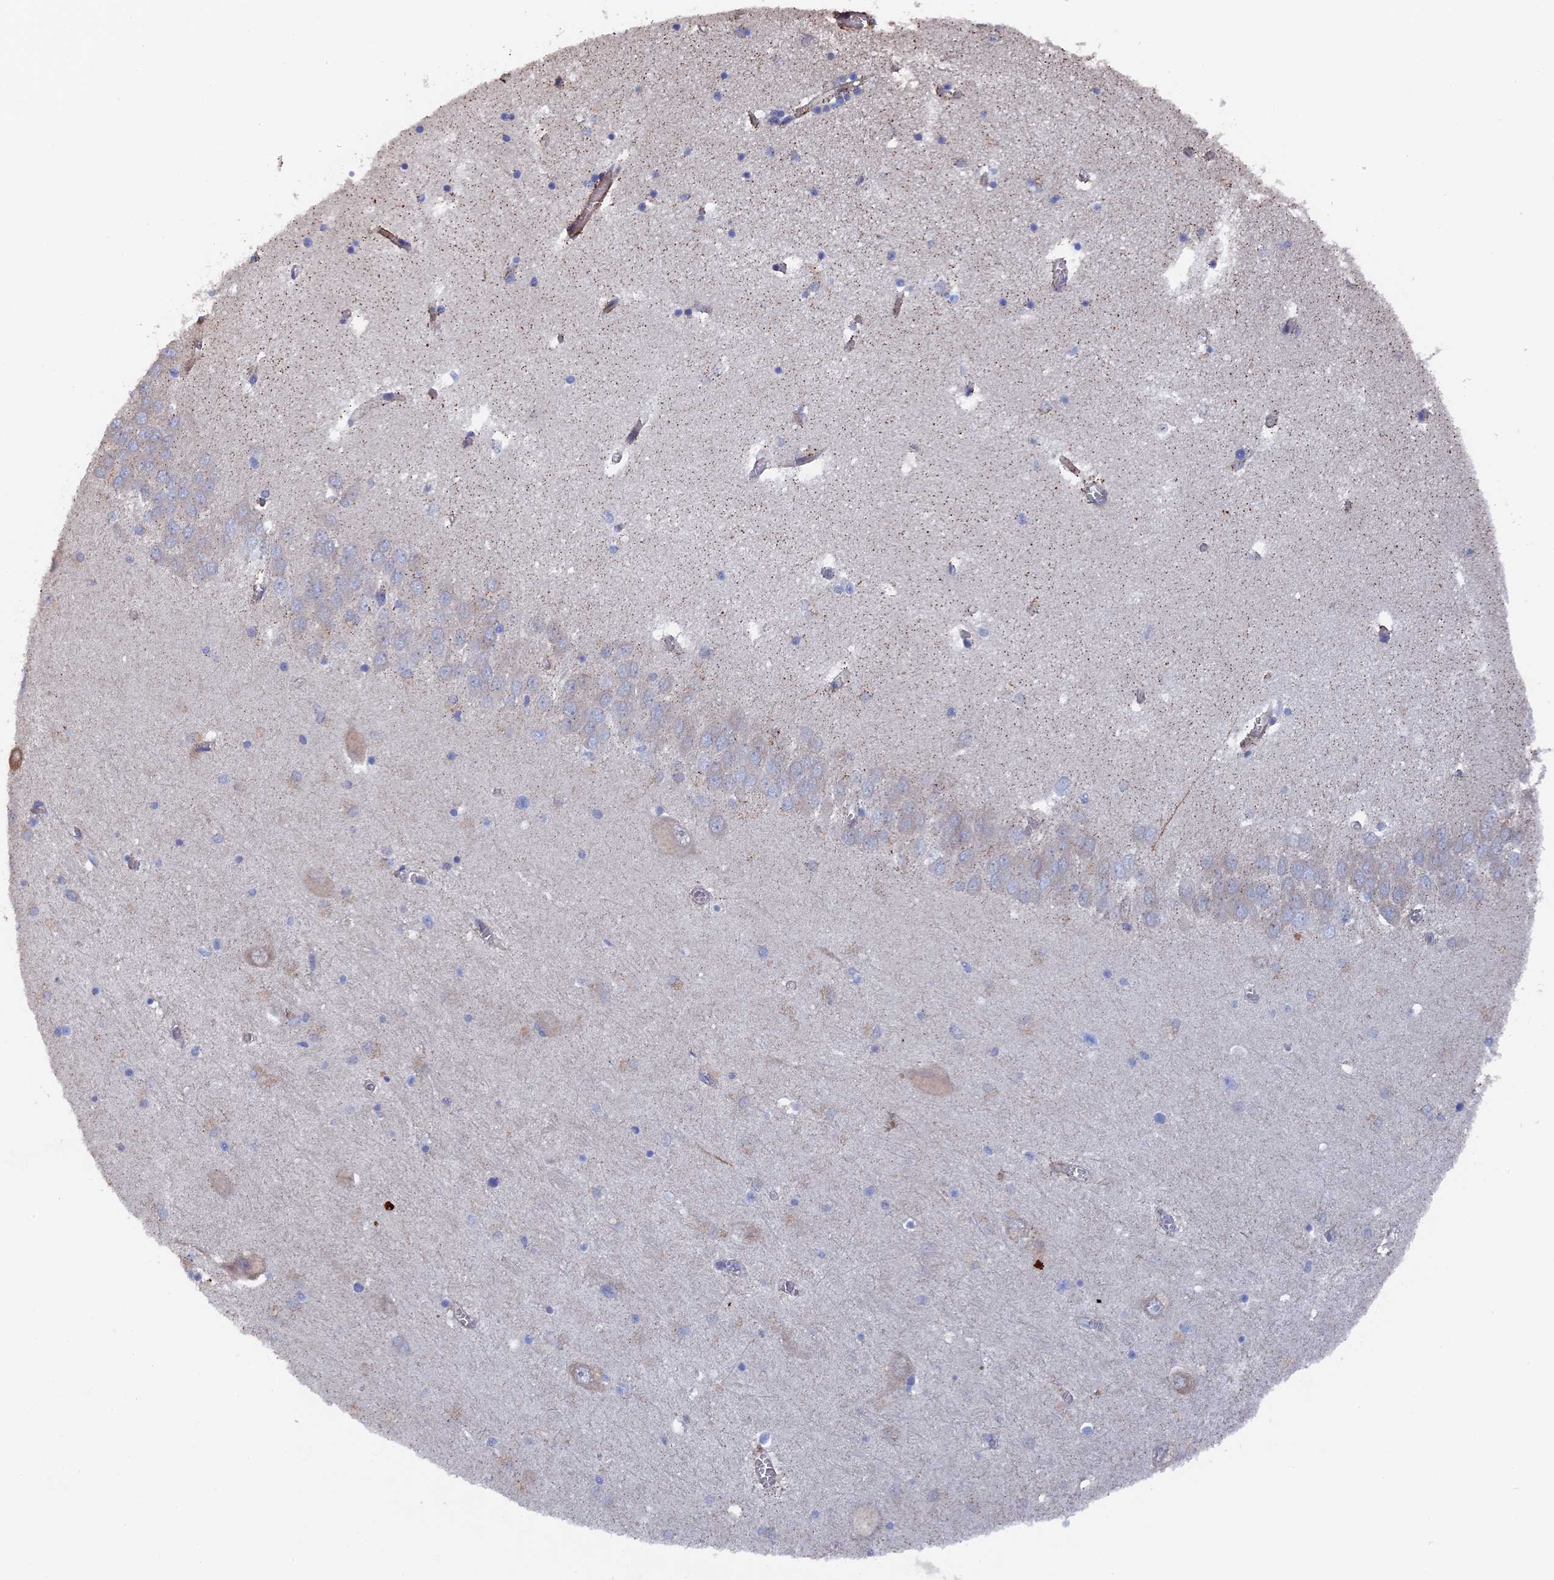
{"staining": {"intensity": "negative", "quantity": "none", "location": "none"}, "tissue": "hippocampus", "cell_type": "Glial cells", "image_type": "normal", "snomed": [{"axis": "morphology", "description": "Normal tissue, NOS"}, {"axis": "topography", "description": "Hippocampus"}], "caption": "Immunohistochemistry of unremarkable human hippocampus shows no expression in glial cells. The staining is performed using DAB (3,3'-diaminobenzidine) brown chromogen with nuclei counter-stained in using hematoxylin.", "gene": "SMG9", "patient": {"sex": "male", "age": 70}}